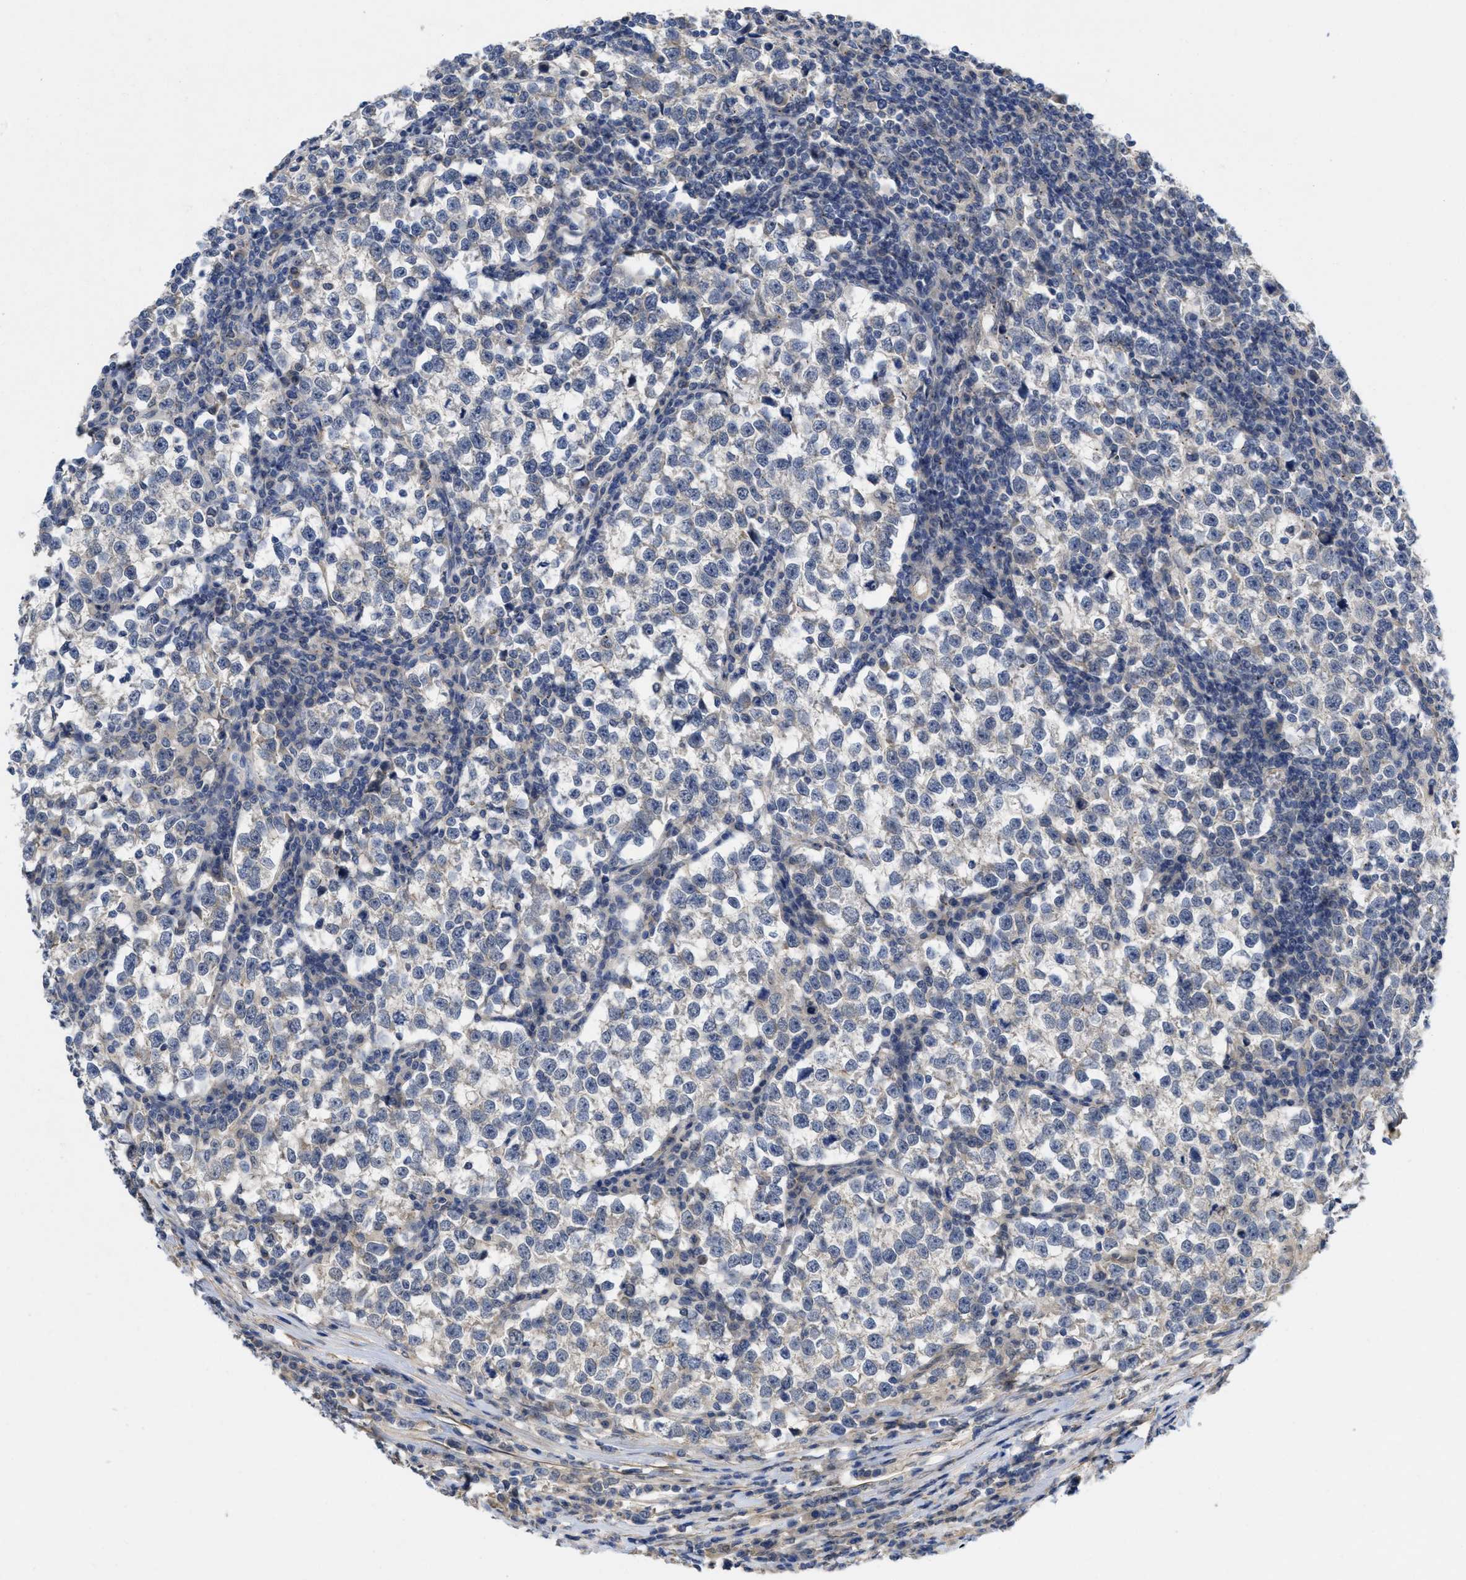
{"staining": {"intensity": "negative", "quantity": "none", "location": "none"}, "tissue": "testis cancer", "cell_type": "Tumor cells", "image_type": "cancer", "snomed": [{"axis": "morphology", "description": "Normal tissue, NOS"}, {"axis": "morphology", "description": "Seminoma, NOS"}, {"axis": "topography", "description": "Testis"}], "caption": "DAB (3,3'-diaminobenzidine) immunohistochemical staining of testis seminoma shows no significant expression in tumor cells.", "gene": "ARHGEF26", "patient": {"sex": "male", "age": 43}}